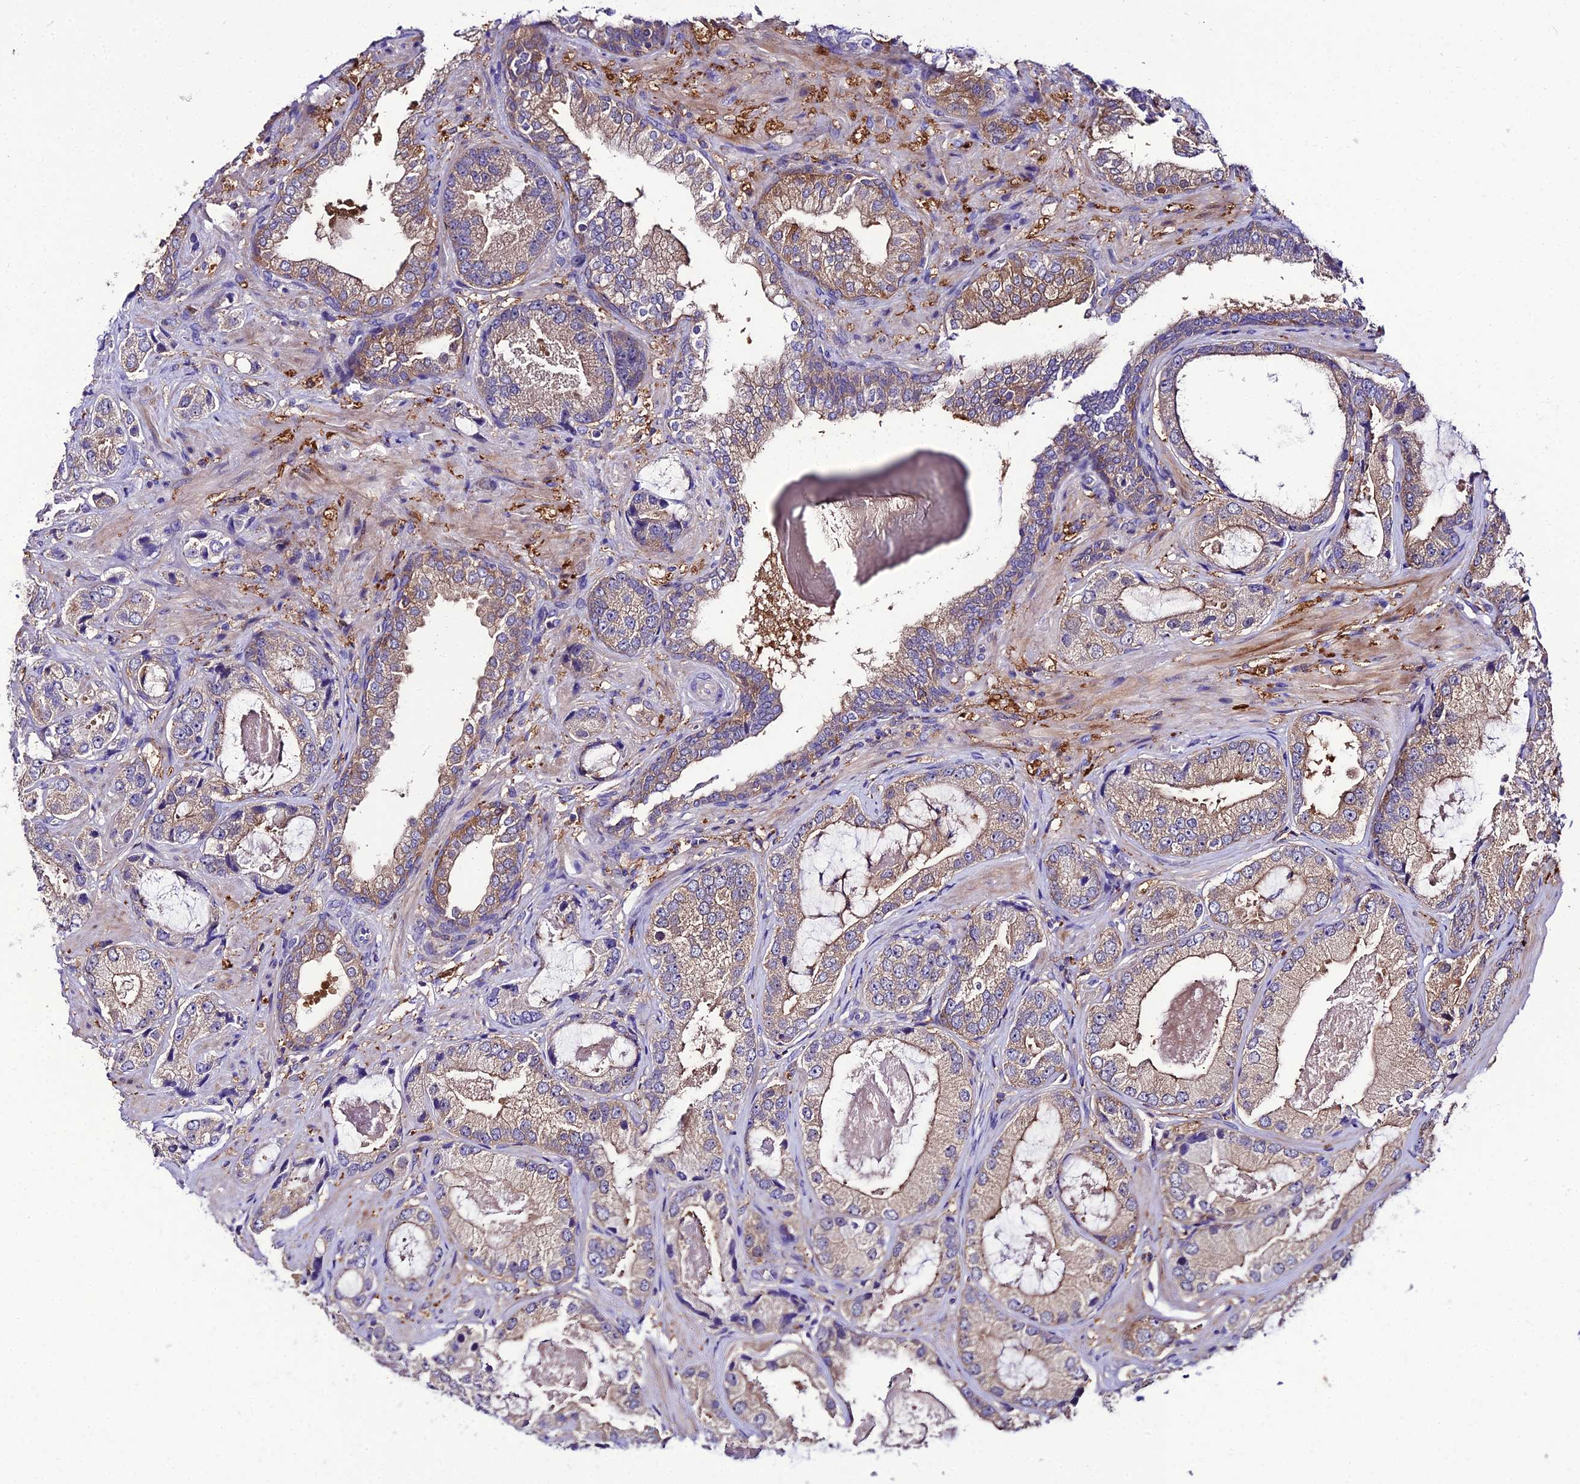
{"staining": {"intensity": "moderate", "quantity": "25%-75%", "location": "cytoplasmic/membranous"}, "tissue": "prostate cancer", "cell_type": "Tumor cells", "image_type": "cancer", "snomed": [{"axis": "morphology", "description": "Adenocarcinoma, High grade"}, {"axis": "topography", "description": "Prostate"}], "caption": "Protein analysis of prostate cancer tissue reveals moderate cytoplasmic/membranous positivity in approximately 25%-75% of tumor cells.", "gene": "C2orf69", "patient": {"sex": "male", "age": 59}}